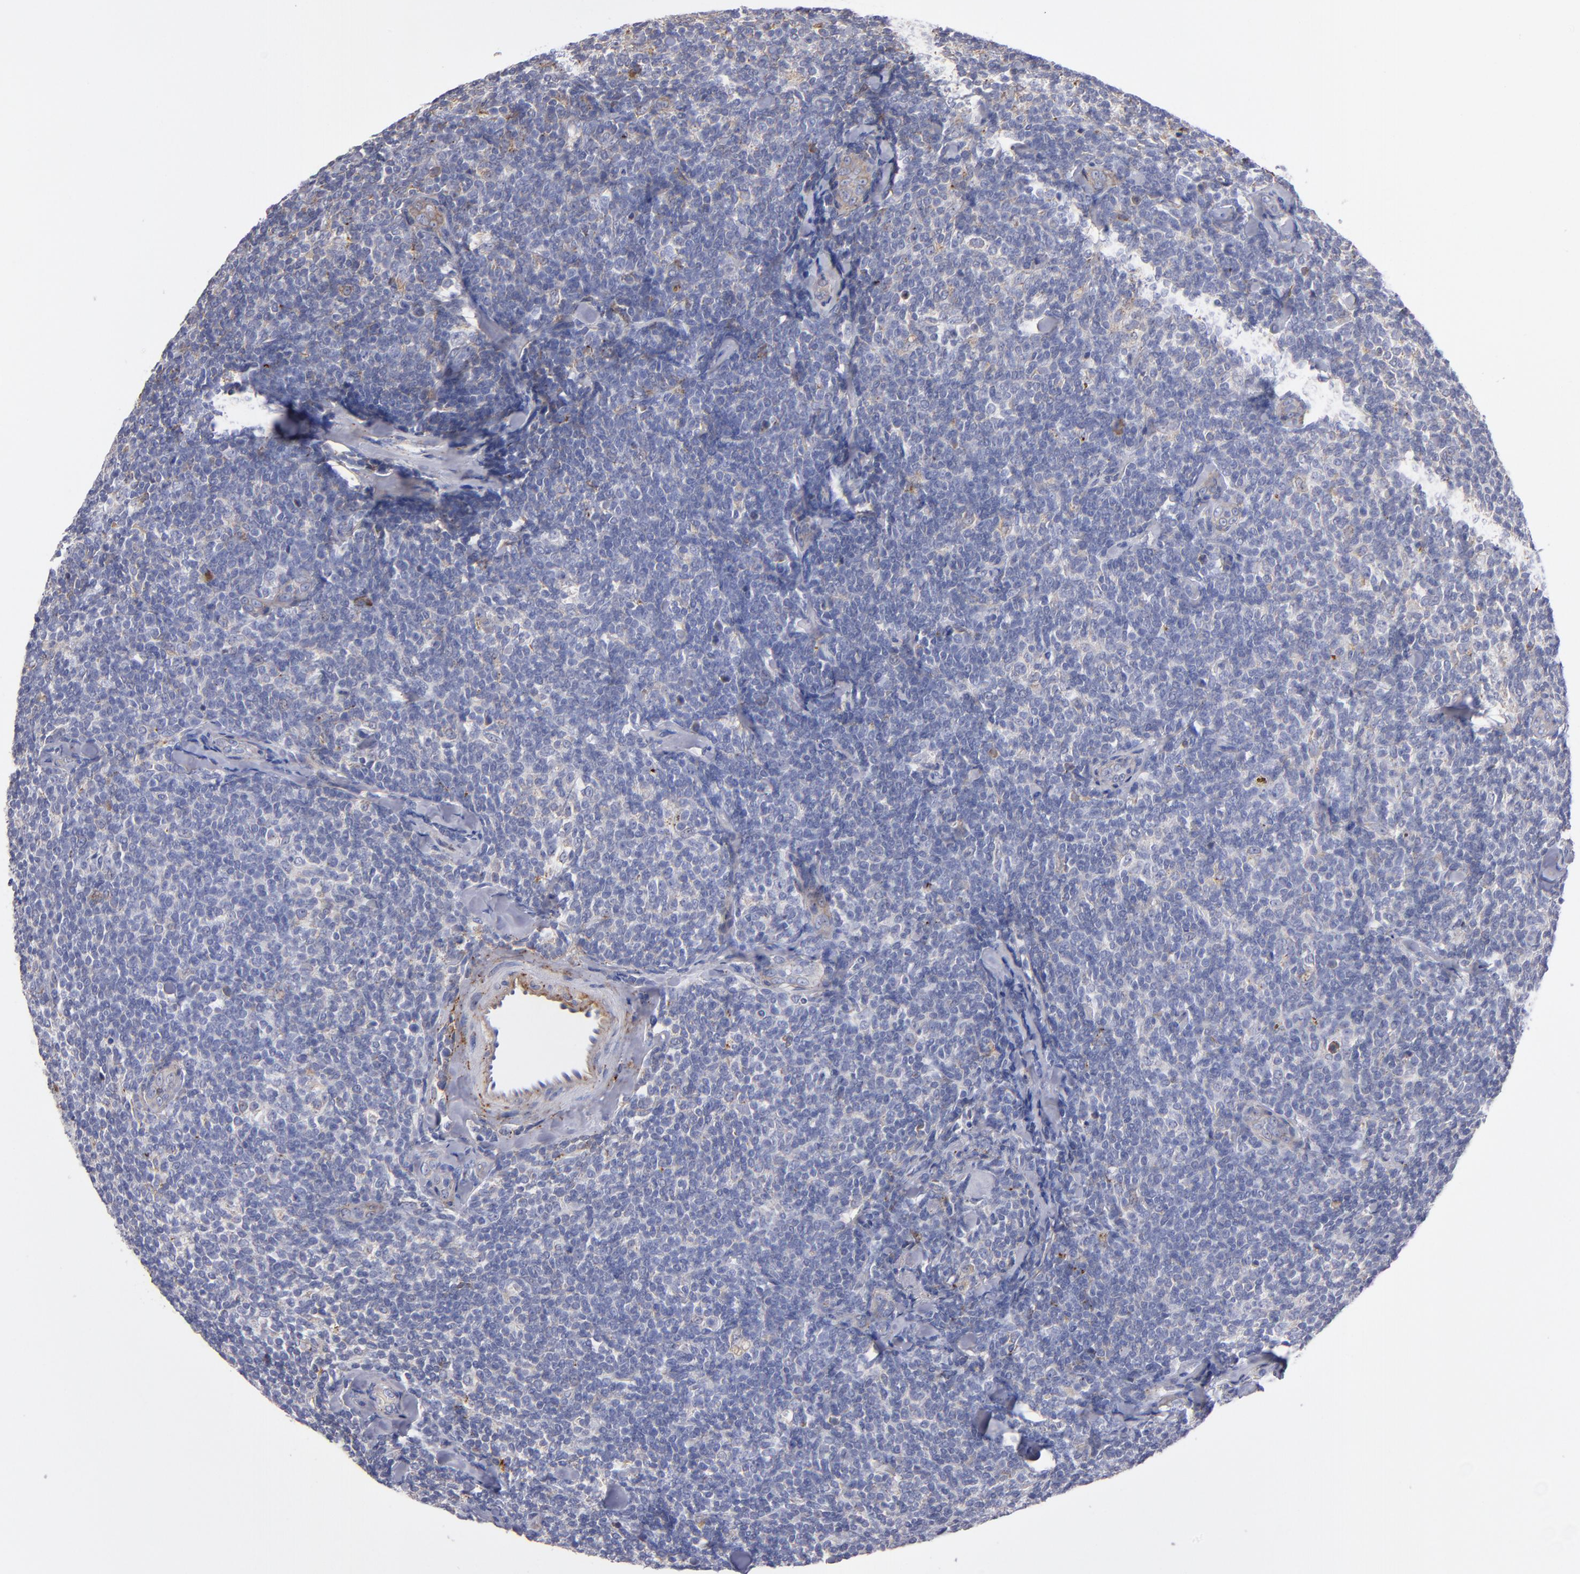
{"staining": {"intensity": "weak", "quantity": "<25%", "location": "cytoplasmic/membranous"}, "tissue": "lymphoma", "cell_type": "Tumor cells", "image_type": "cancer", "snomed": [{"axis": "morphology", "description": "Malignant lymphoma, non-Hodgkin's type, Low grade"}, {"axis": "topography", "description": "Lymph node"}], "caption": "Tumor cells show no significant protein positivity in malignant lymphoma, non-Hodgkin's type (low-grade).", "gene": "MFGE8", "patient": {"sex": "female", "age": 56}}